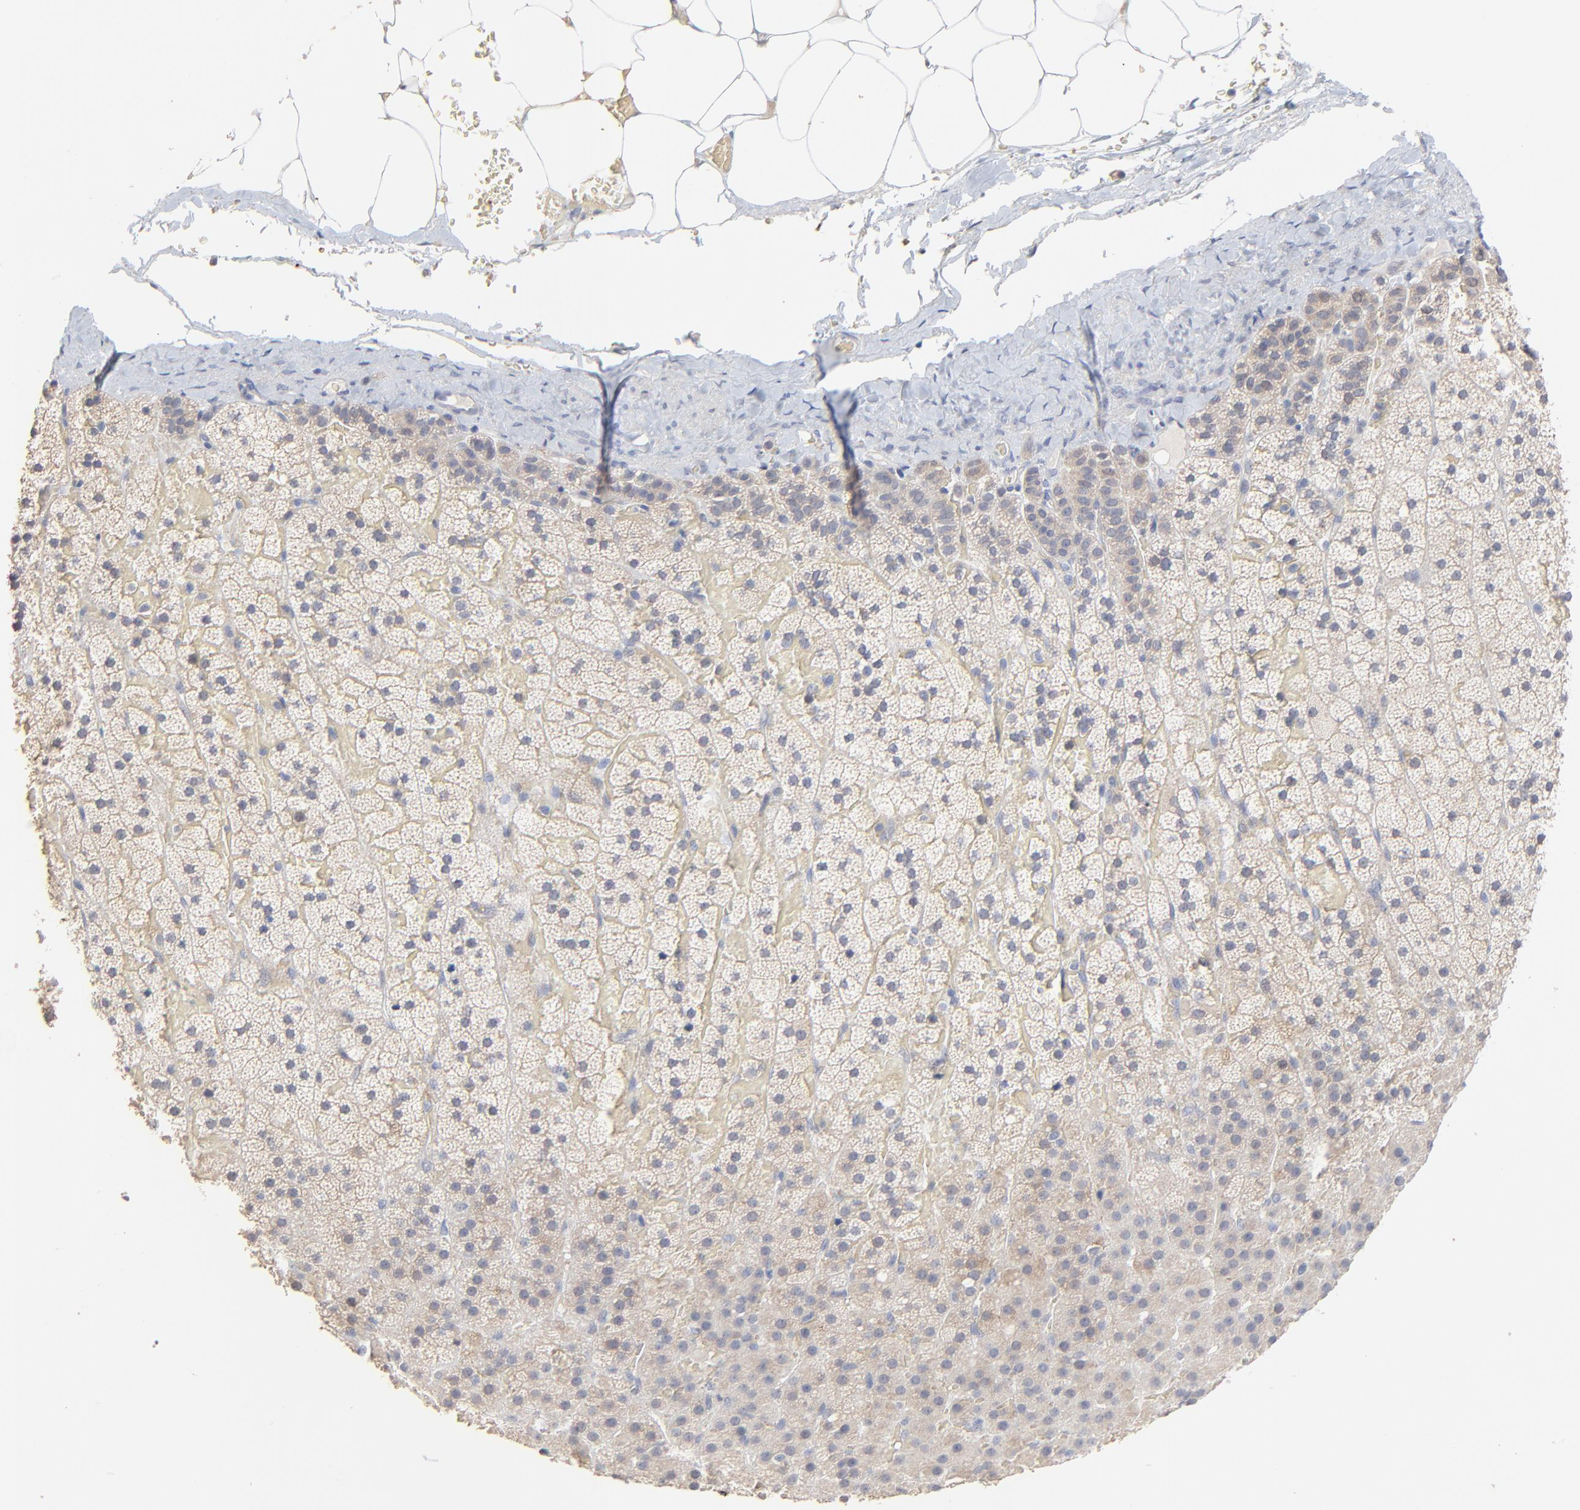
{"staining": {"intensity": "weak", "quantity": ">75%", "location": "cytoplasmic/membranous"}, "tissue": "adrenal gland", "cell_type": "Glandular cells", "image_type": "normal", "snomed": [{"axis": "morphology", "description": "Normal tissue, NOS"}, {"axis": "topography", "description": "Adrenal gland"}], "caption": "Unremarkable adrenal gland demonstrates weak cytoplasmic/membranous expression in about >75% of glandular cells.", "gene": "FANCB", "patient": {"sex": "male", "age": 35}}